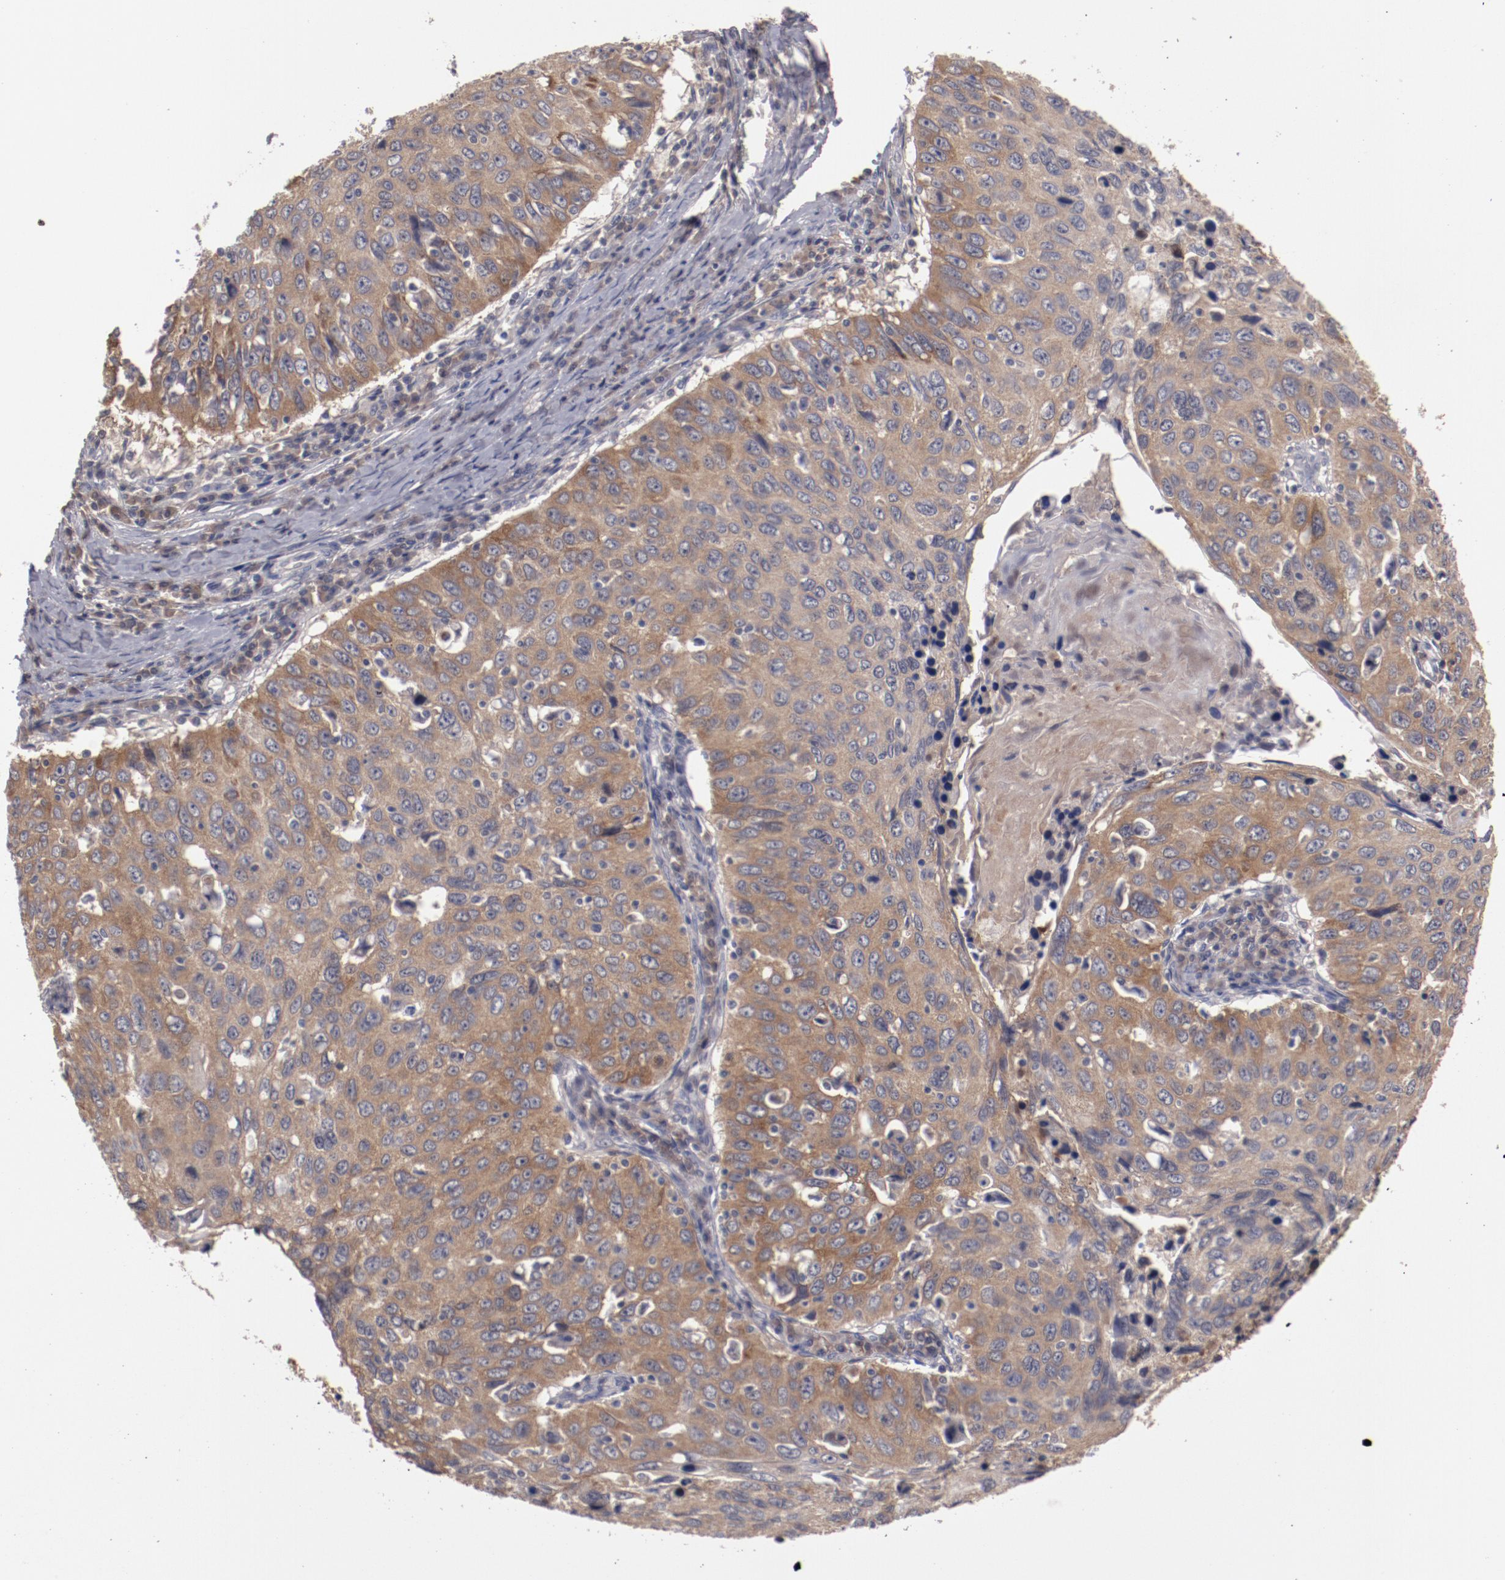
{"staining": {"intensity": "moderate", "quantity": ">75%", "location": "cytoplasmic/membranous"}, "tissue": "cervical cancer", "cell_type": "Tumor cells", "image_type": "cancer", "snomed": [{"axis": "morphology", "description": "Squamous cell carcinoma, NOS"}, {"axis": "topography", "description": "Cervix"}], "caption": "Immunohistochemical staining of cervical cancer shows moderate cytoplasmic/membranous protein expression in about >75% of tumor cells. The protein is stained brown, and the nuclei are stained in blue (DAB IHC with brightfield microscopy, high magnification).", "gene": "CP", "patient": {"sex": "female", "age": 53}}